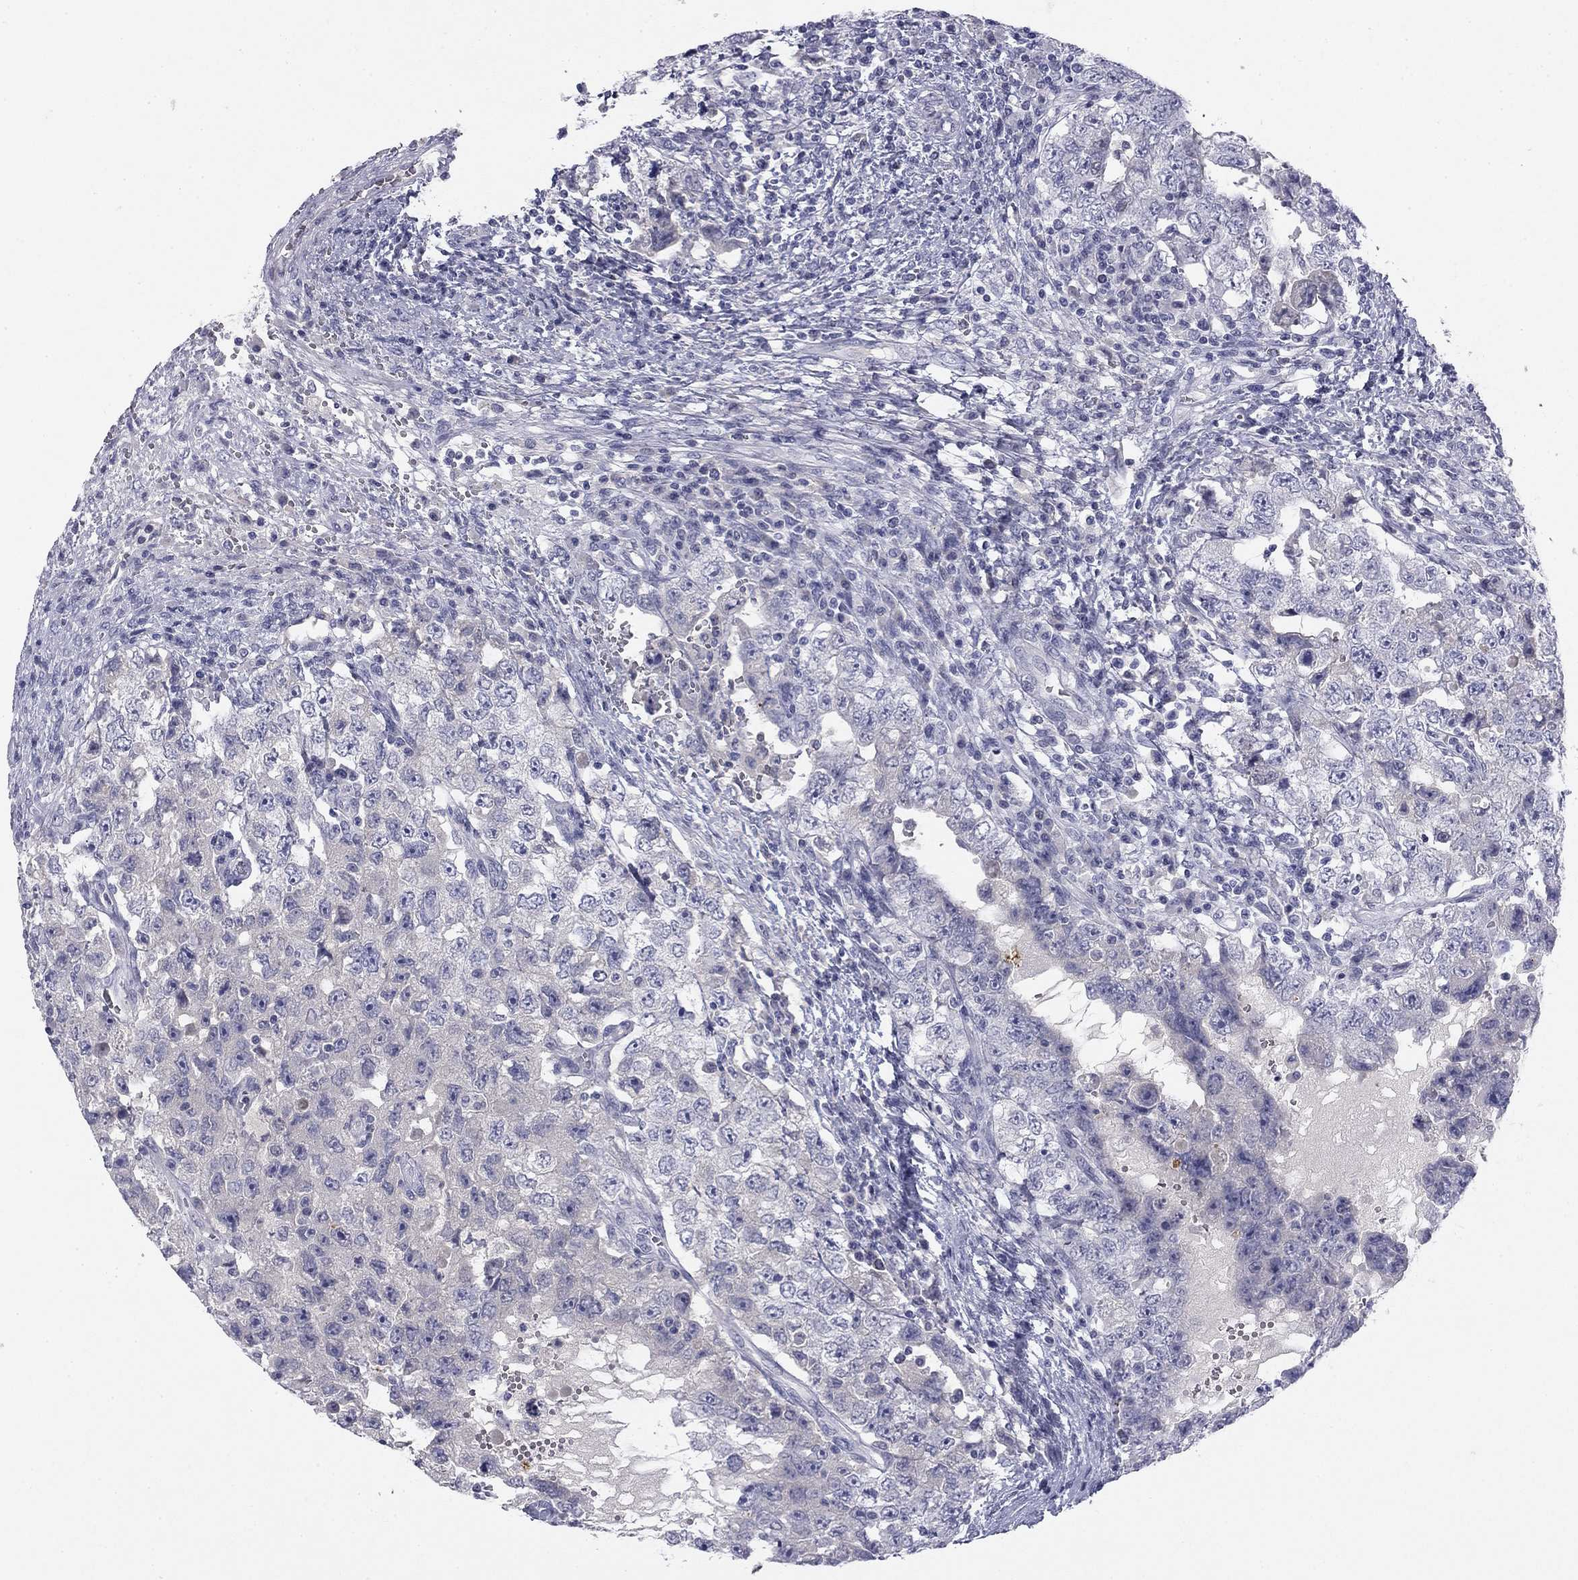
{"staining": {"intensity": "negative", "quantity": "none", "location": "none"}, "tissue": "testis cancer", "cell_type": "Tumor cells", "image_type": "cancer", "snomed": [{"axis": "morphology", "description": "Carcinoma, Embryonal, NOS"}, {"axis": "topography", "description": "Testis"}], "caption": "Tumor cells are negative for protein expression in human testis embryonal carcinoma. The staining is performed using DAB (3,3'-diaminobenzidine) brown chromogen with nuclei counter-stained in using hematoxylin.", "gene": "TFAP2B", "patient": {"sex": "male", "age": 26}}